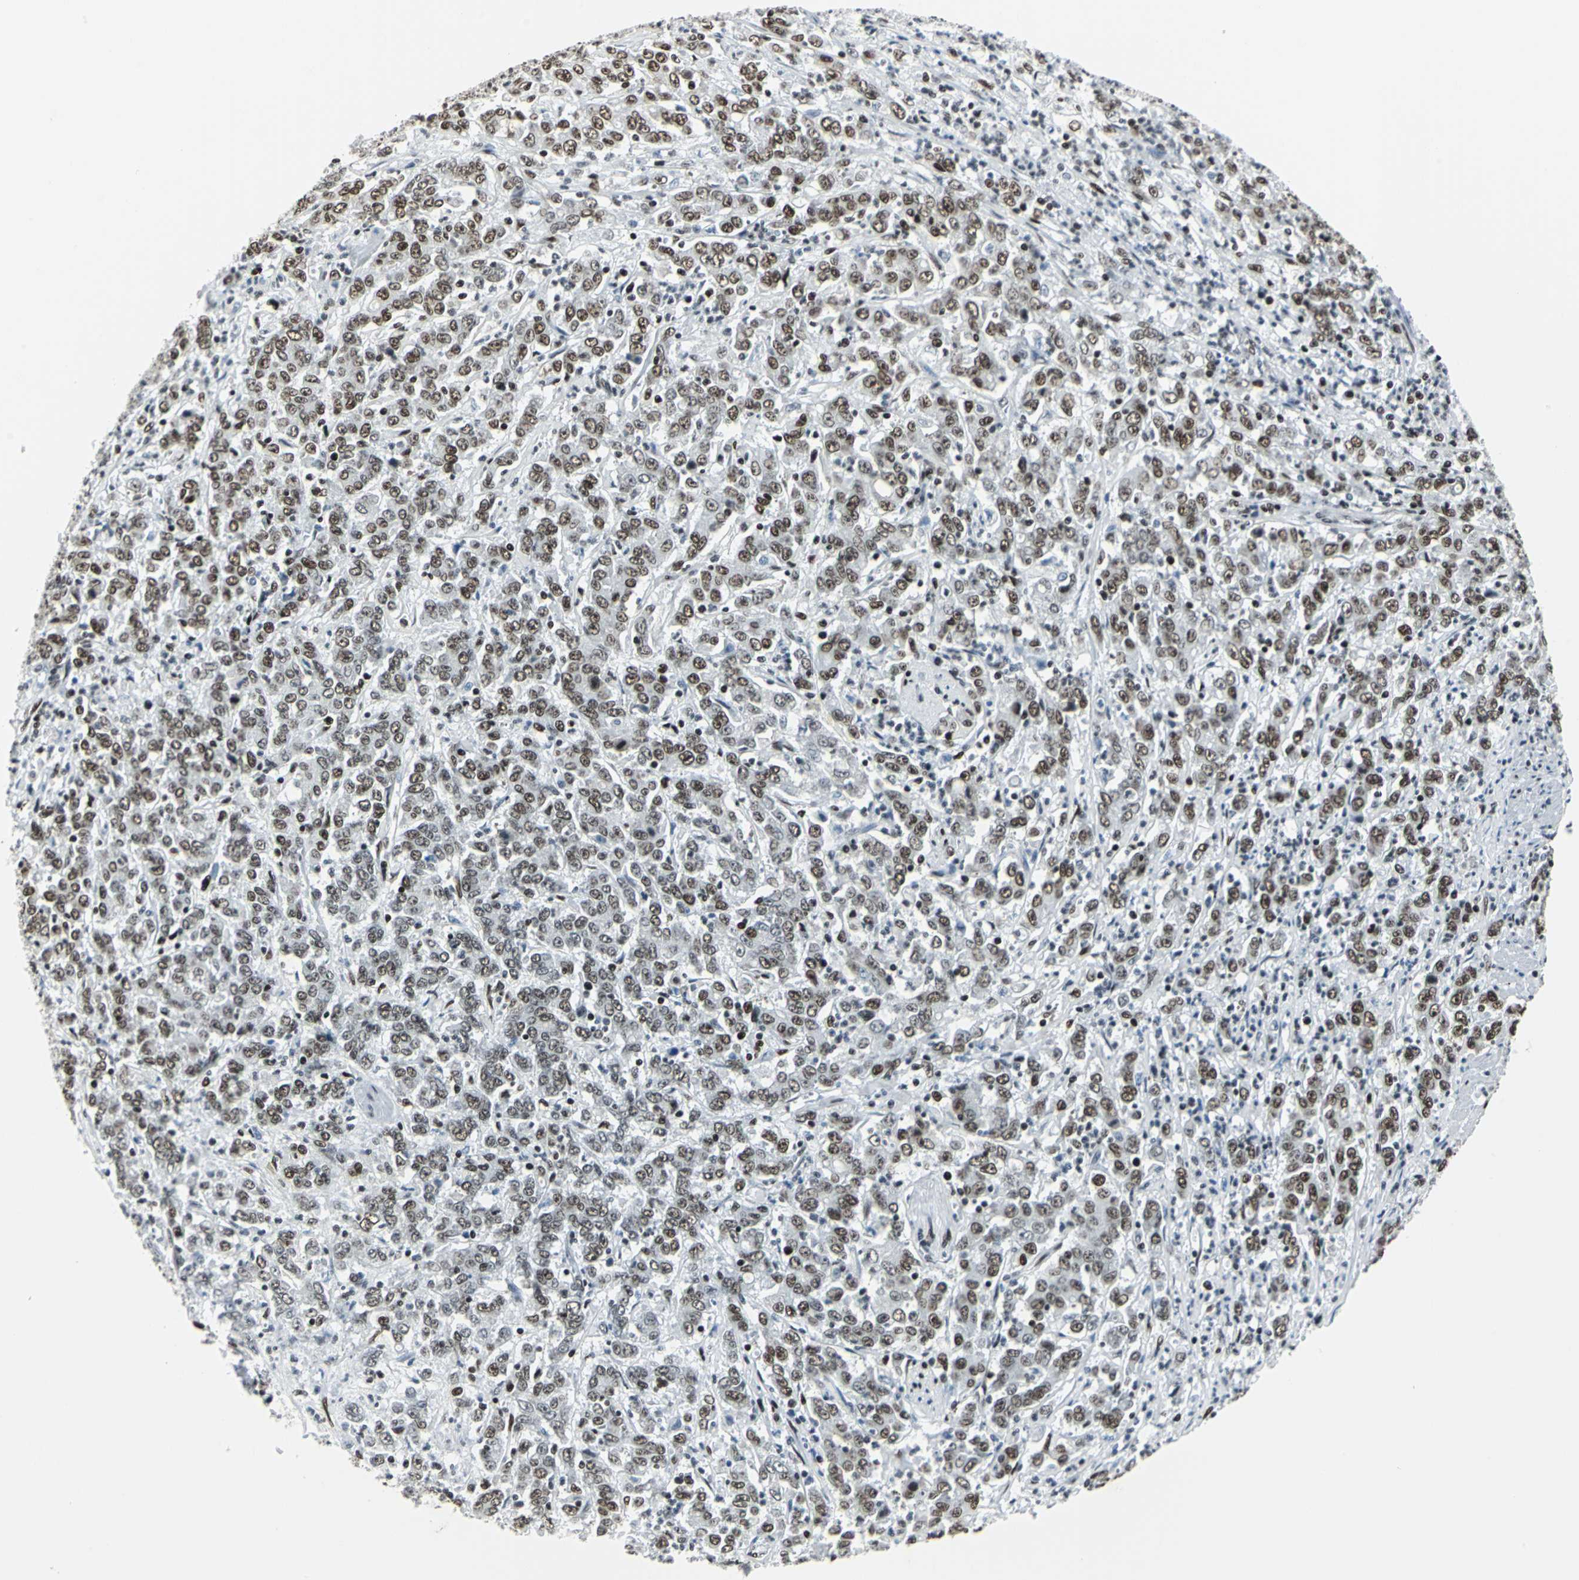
{"staining": {"intensity": "strong", "quantity": ">75%", "location": "nuclear"}, "tissue": "stomach cancer", "cell_type": "Tumor cells", "image_type": "cancer", "snomed": [{"axis": "morphology", "description": "Adenocarcinoma, NOS"}, {"axis": "topography", "description": "Stomach, lower"}], "caption": "This micrograph demonstrates immunohistochemistry staining of human stomach cancer (adenocarcinoma), with high strong nuclear positivity in about >75% of tumor cells.", "gene": "HDAC2", "patient": {"sex": "female", "age": 71}}